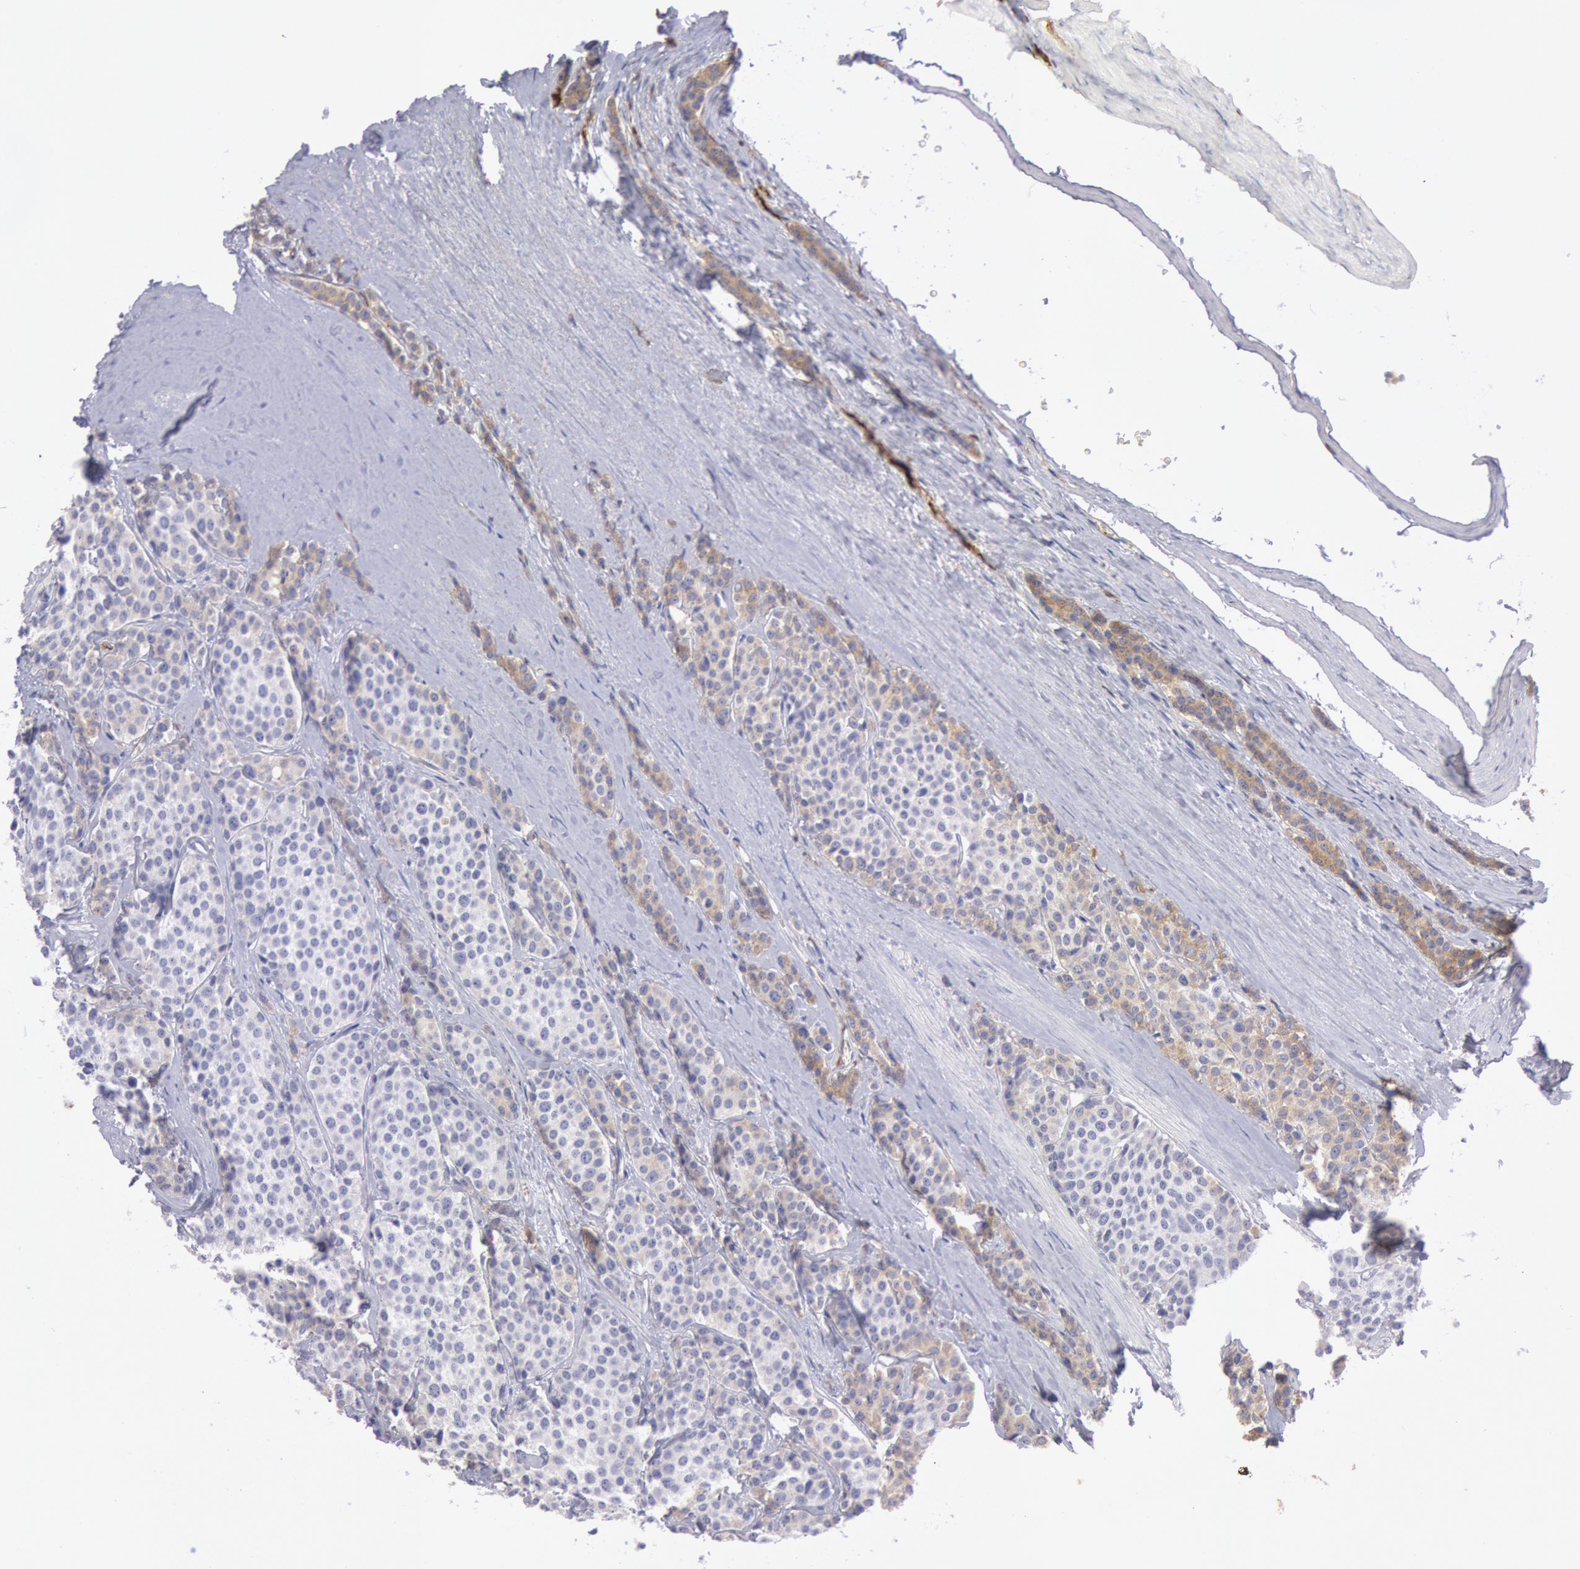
{"staining": {"intensity": "weak", "quantity": ">75%", "location": "cytoplasmic/membranous"}, "tissue": "carcinoid", "cell_type": "Tumor cells", "image_type": "cancer", "snomed": [{"axis": "morphology", "description": "Carcinoid, malignant, NOS"}, {"axis": "topography", "description": "Small intestine"}], "caption": "This micrograph exhibits malignant carcinoid stained with IHC to label a protein in brown. The cytoplasmic/membranous of tumor cells show weak positivity for the protein. Nuclei are counter-stained blue.", "gene": "IGHA1", "patient": {"sex": "male", "age": 60}}